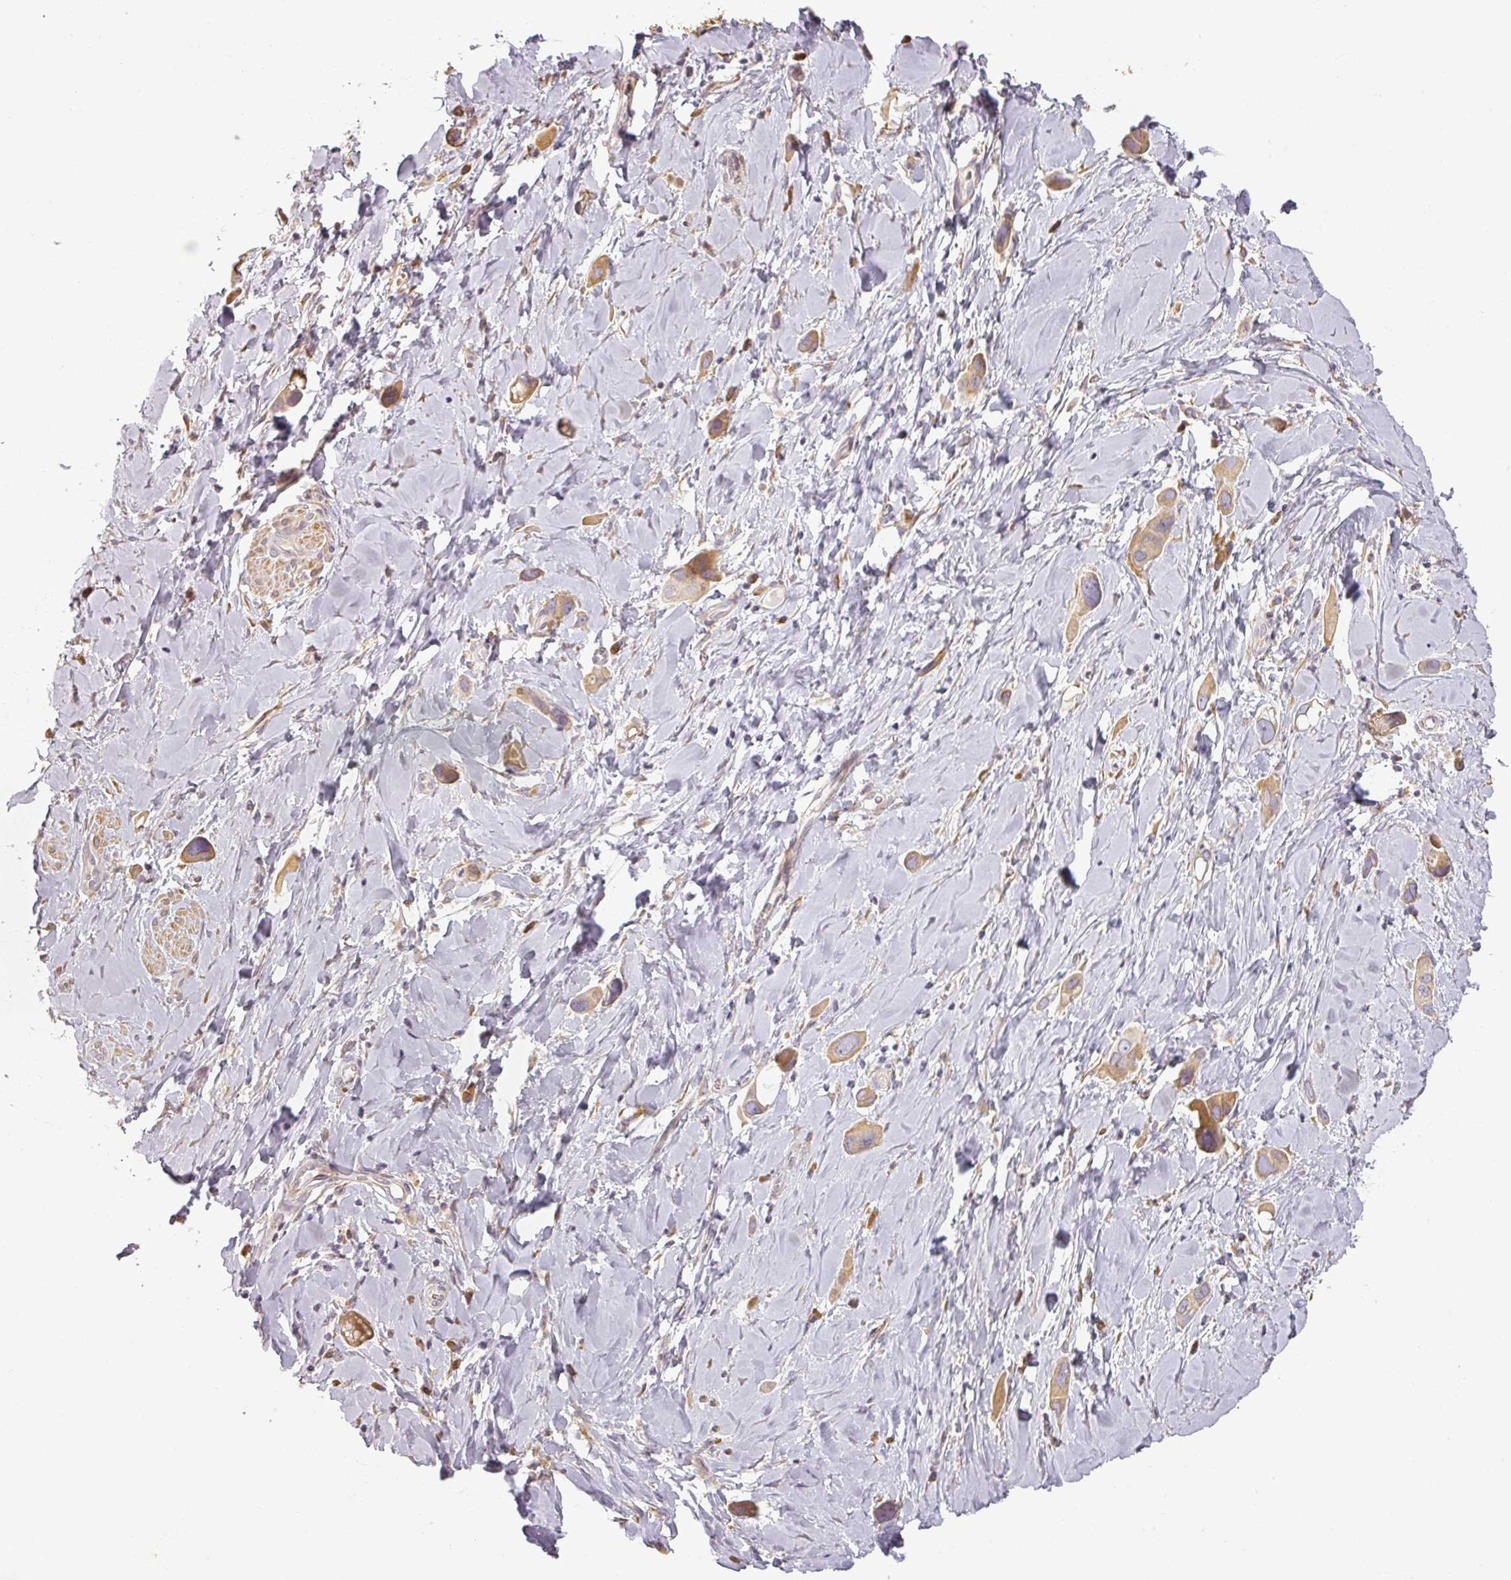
{"staining": {"intensity": "moderate", "quantity": "25%-75%", "location": "cytoplasmic/membranous"}, "tissue": "lung cancer", "cell_type": "Tumor cells", "image_type": "cancer", "snomed": [{"axis": "morphology", "description": "Adenocarcinoma, NOS"}, {"axis": "topography", "description": "Lung"}], "caption": "Human adenocarcinoma (lung) stained with a protein marker reveals moderate staining in tumor cells.", "gene": "CCDC144A", "patient": {"sex": "male", "age": 76}}